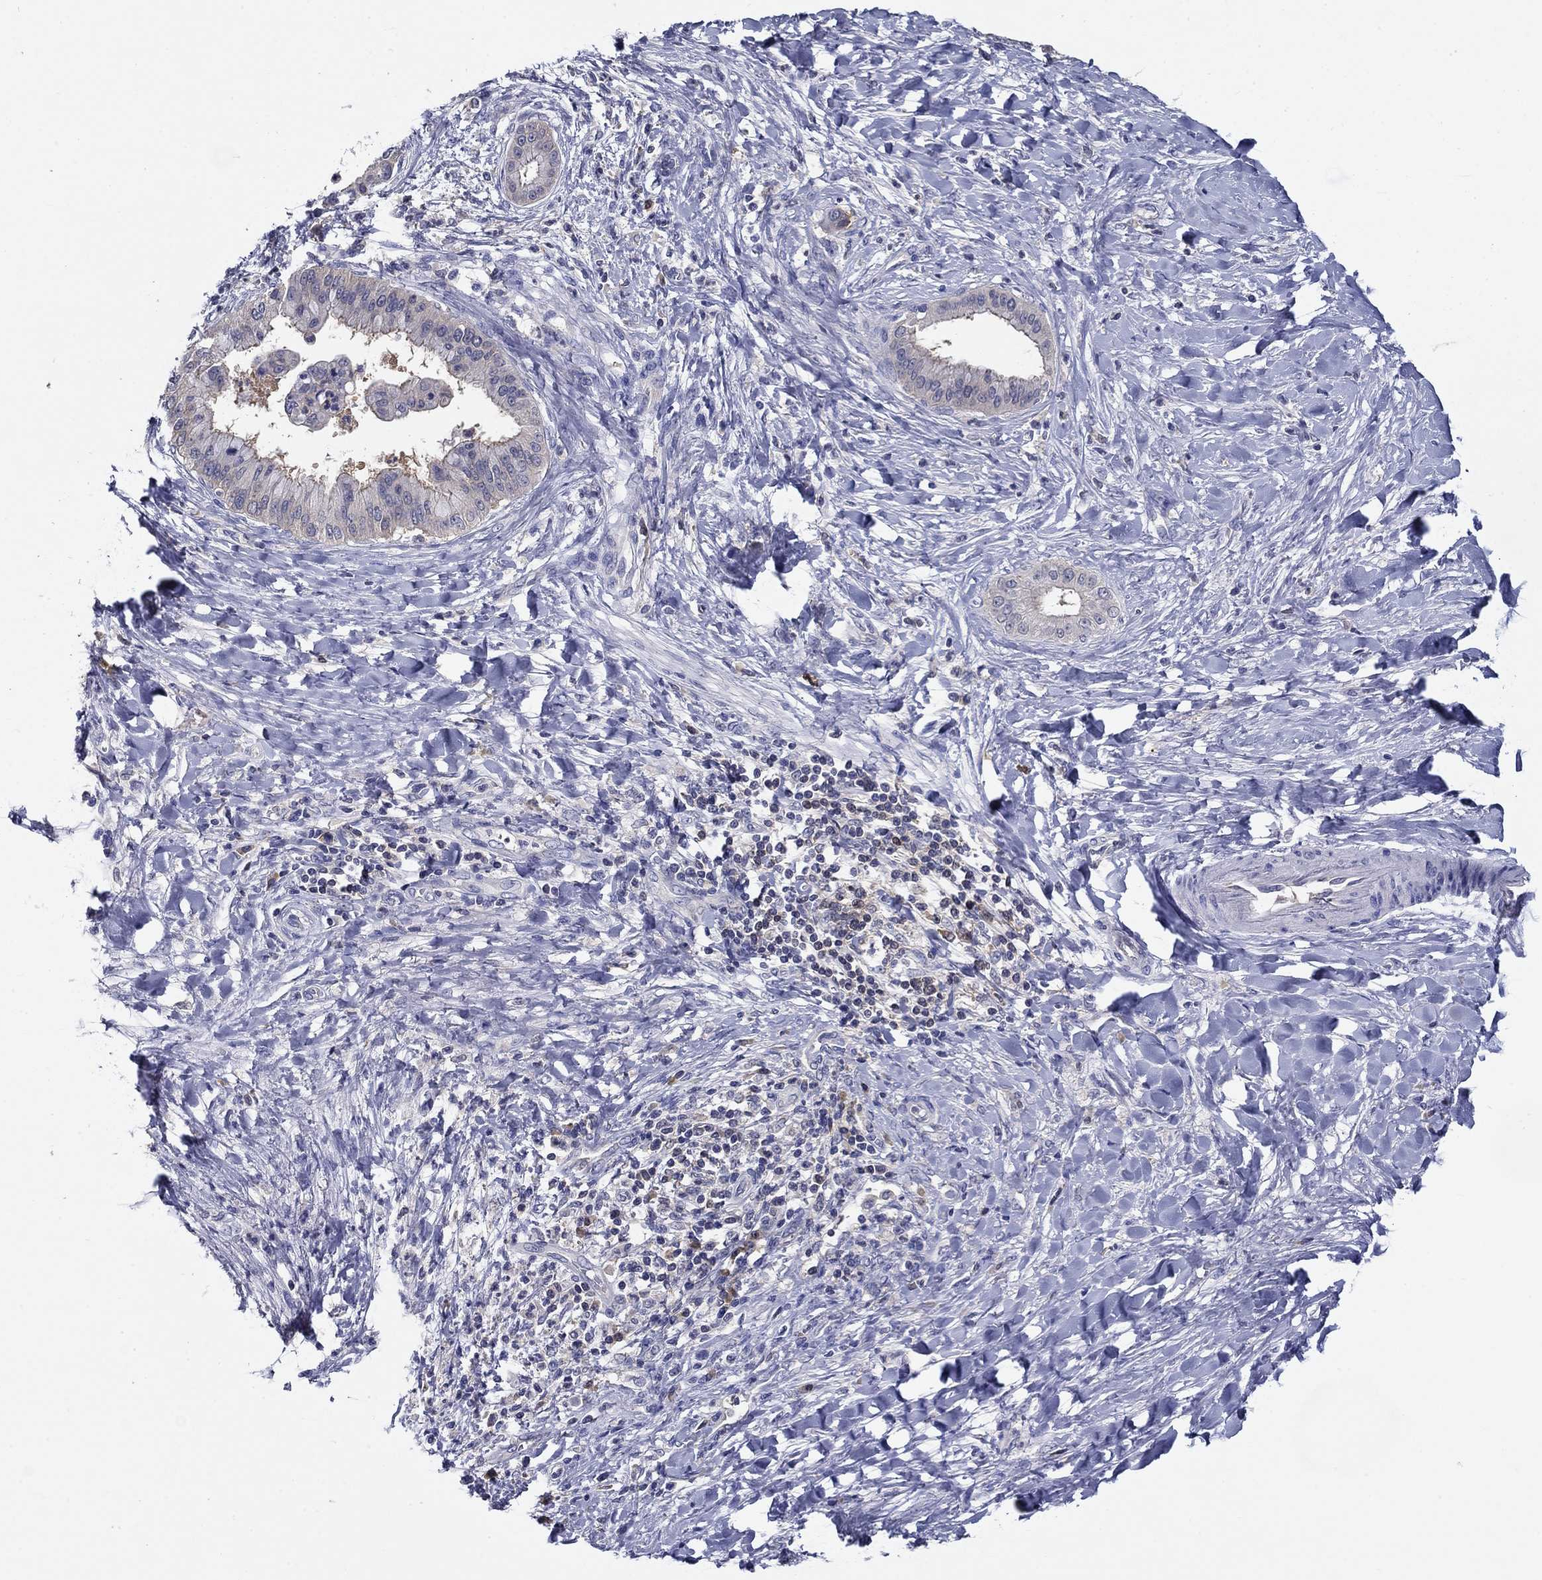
{"staining": {"intensity": "negative", "quantity": "none", "location": "none"}, "tissue": "liver cancer", "cell_type": "Tumor cells", "image_type": "cancer", "snomed": [{"axis": "morphology", "description": "Cholangiocarcinoma"}, {"axis": "topography", "description": "Liver"}], "caption": "Immunohistochemical staining of human cholangiocarcinoma (liver) reveals no significant positivity in tumor cells. The staining is performed using DAB (3,3'-diaminobenzidine) brown chromogen with nuclei counter-stained in using hematoxylin.", "gene": "POU2F2", "patient": {"sex": "female", "age": 54}}